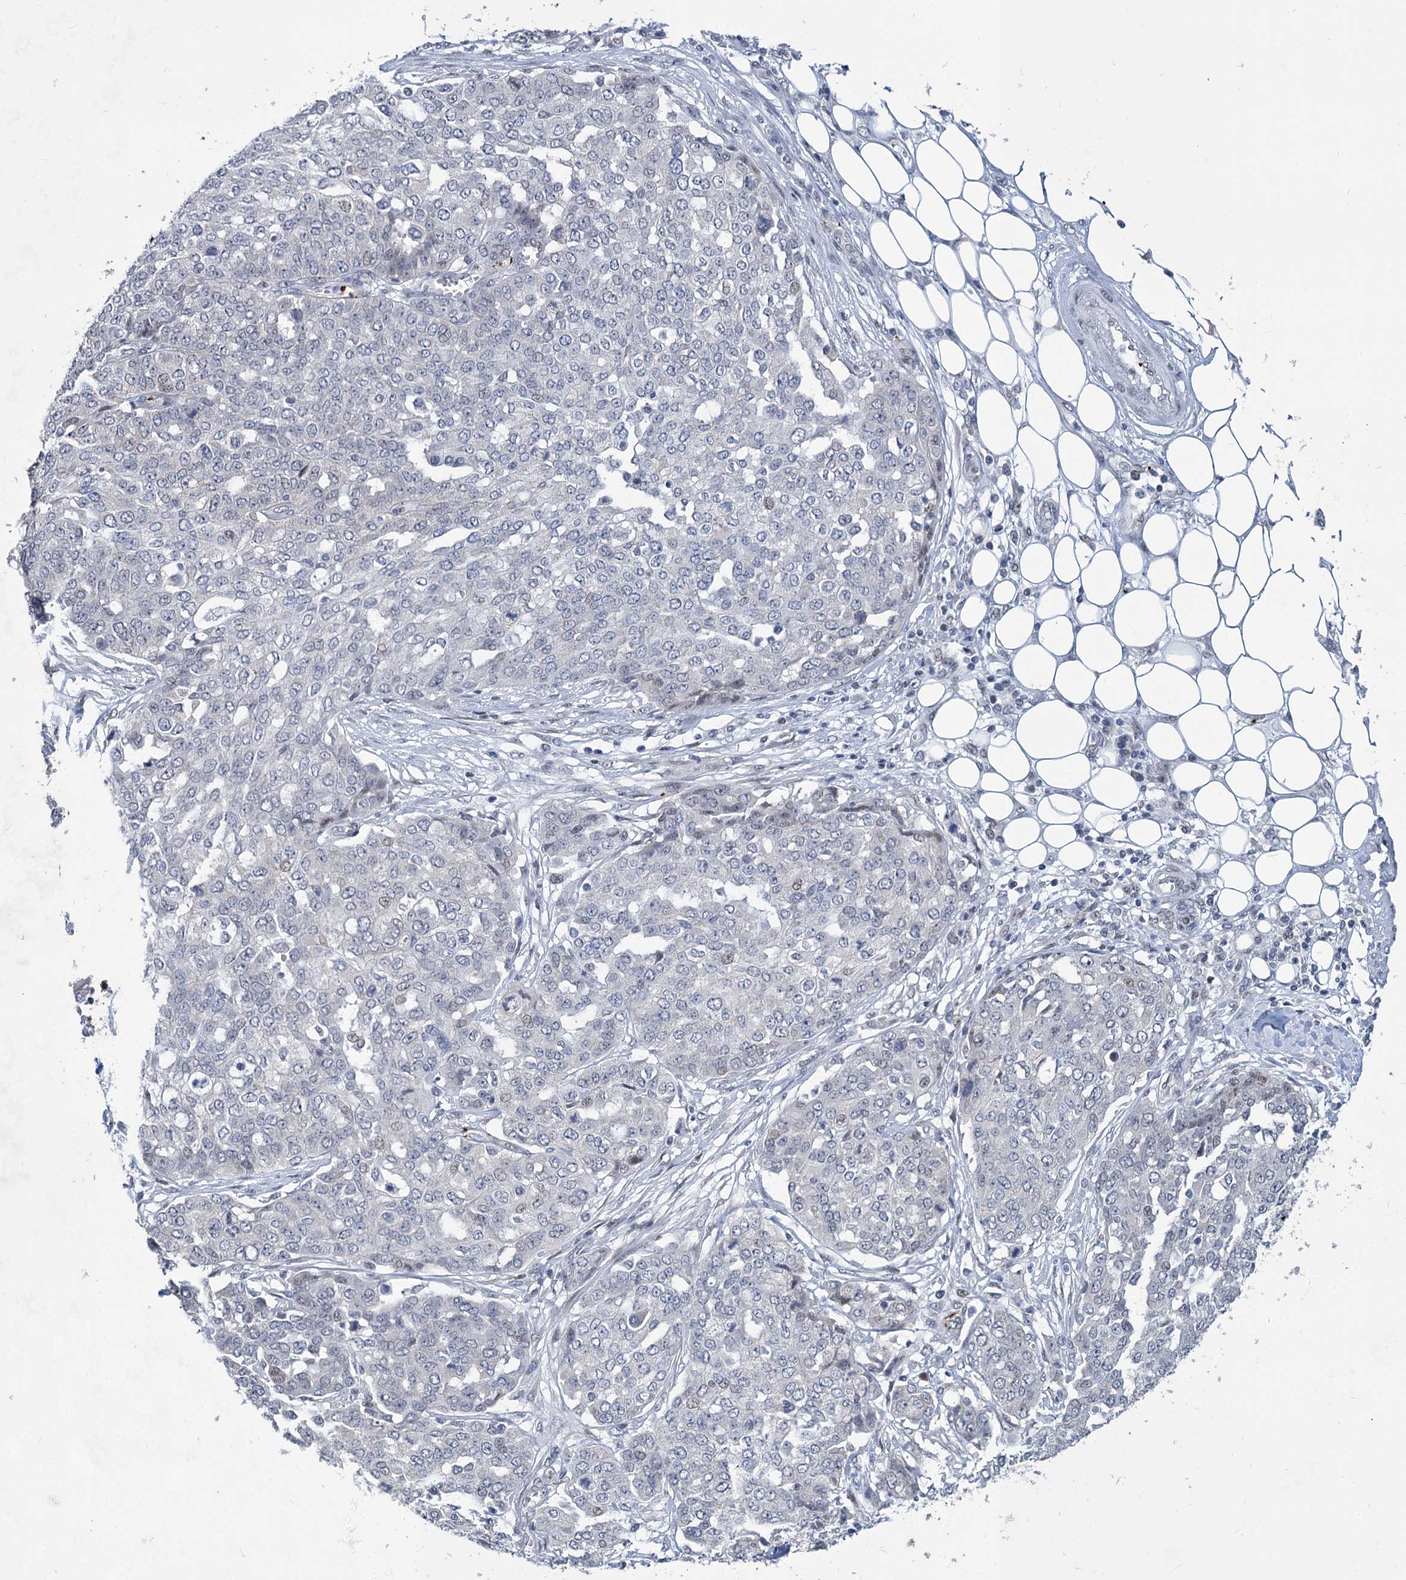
{"staining": {"intensity": "negative", "quantity": "none", "location": "none"}, "tissue": "ovarian cancer", "cell_type": "Tumor cells", "image_type": "cancer", "snomed": [{"axis": "morphology", "description": "Cystadenocarcinoma, serous, NOS"}, {"axis": "topography", "description": "Soft tissue"}, {"axis": "topography", "description": "Ovary"}], "caption": "There is no significant positivity in tumor cells of ovarian cancer (serous cystadenocarcinoma).", "gene": "MON2", "patient": {"sex": "female", "age": 57}}